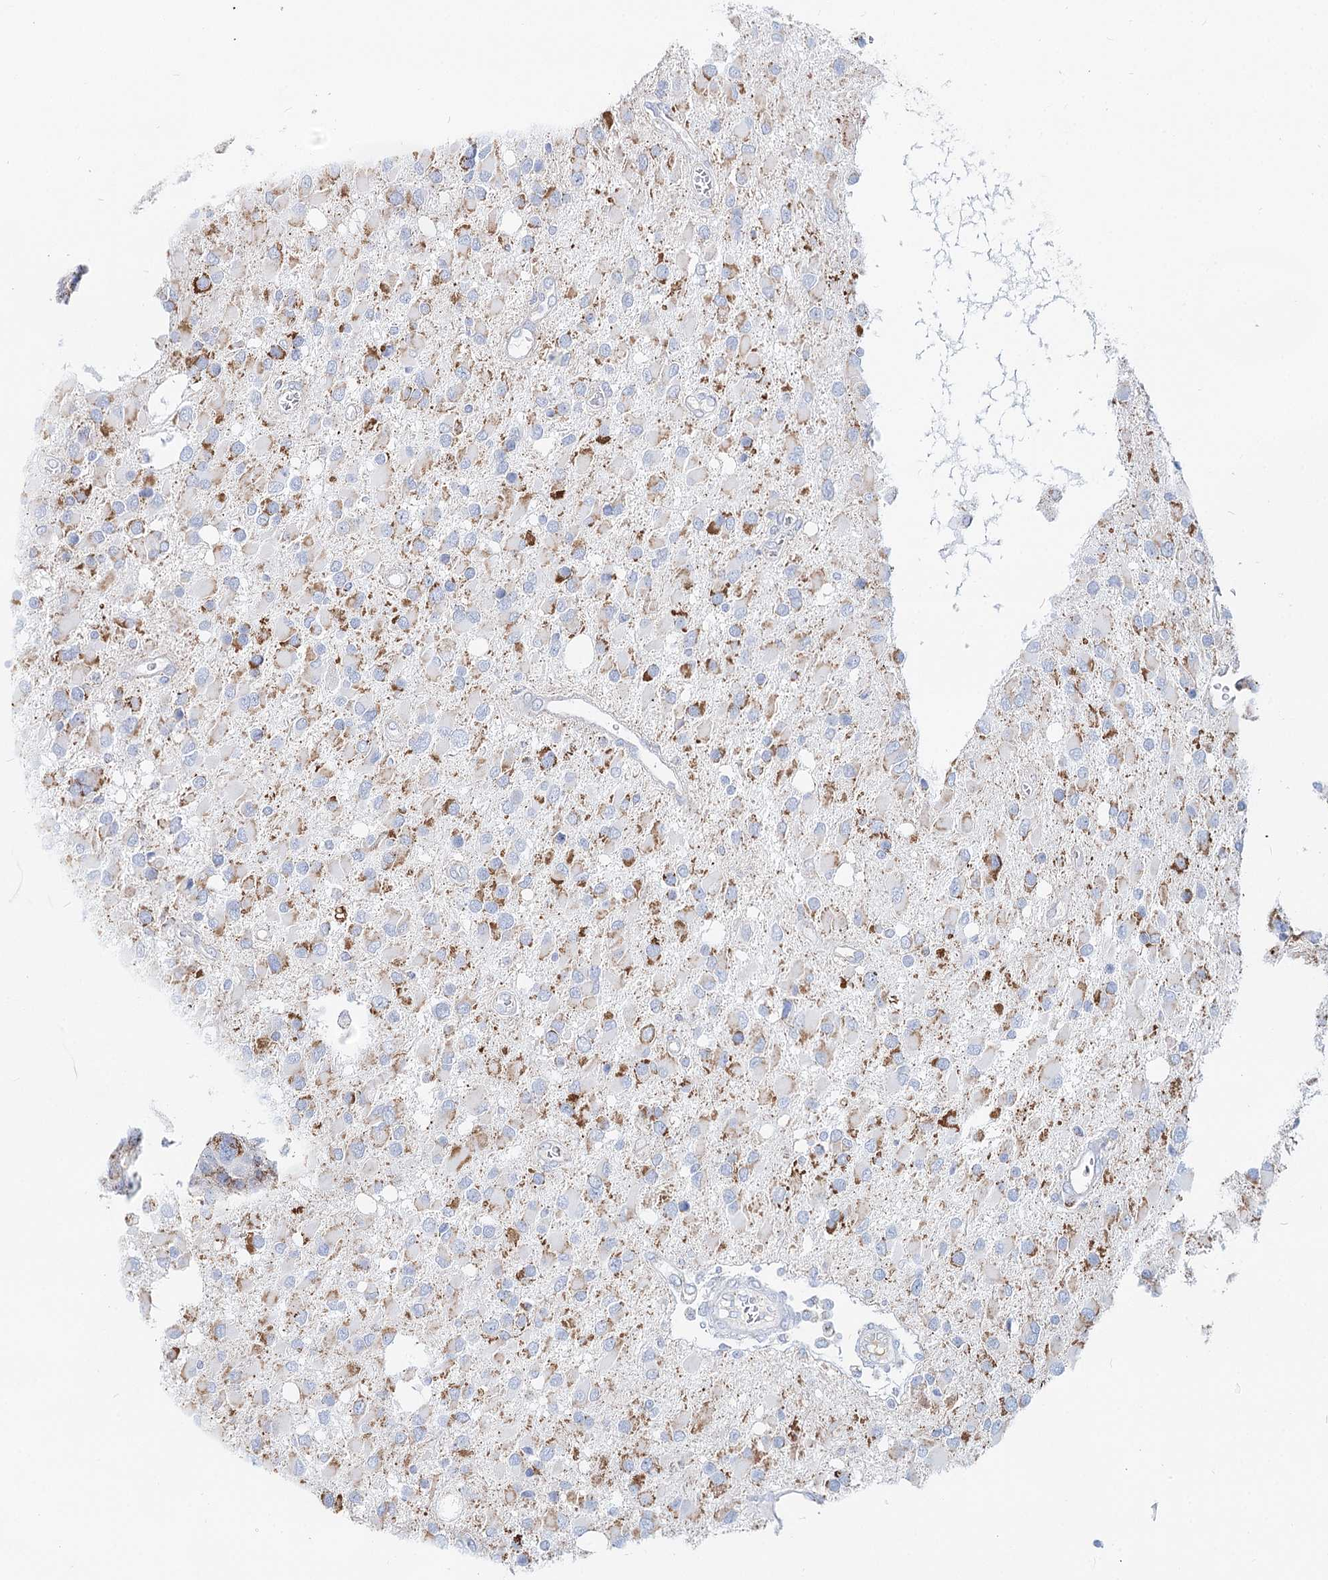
{"staining": {"intensity": "strong", "quantity": "<25%", "location": "cytoplasmic/membranous"}, "tissue": "glioma", "cell_type": "Tumor cells", "image_type": "cancer", "snomed": [{"axis": "morphology", "description": "Glioma, malignant, High grade"}, {"axis": "topography", "description": "Brain"}], "caption": "Brown immunohistochemical staining in malignant glioma (high-grade) exhibits strong cytoplasmic/membranous expression in about <25% of tumor cells.", "gene": "MCCC2", "patient": {"sex": "male", "age": 53}}